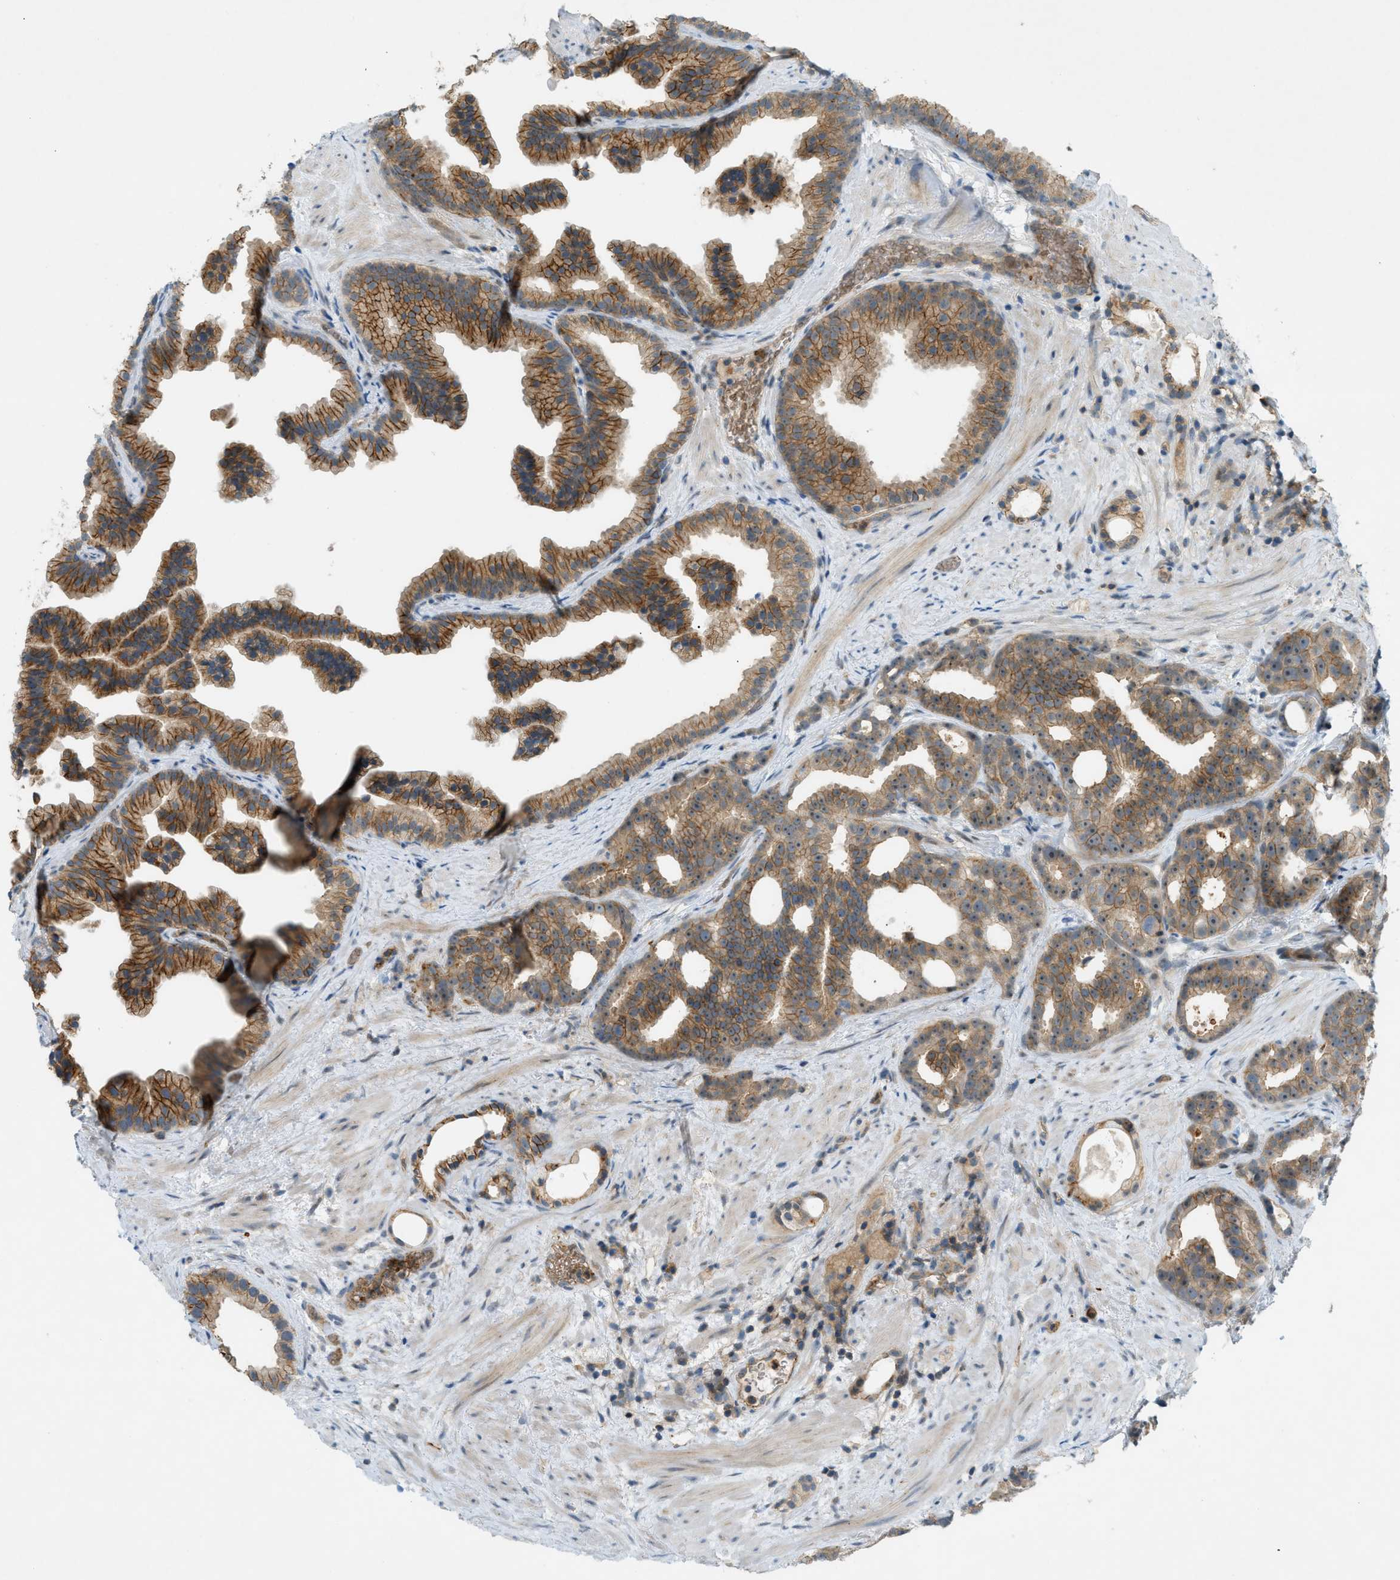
{"staining": {"intensity": "moderate", "quantity": ">75%", "location": "cytoplasmic/membranous"}, "tissue": "prostate cancer", "cell_type": "Tumor cells", "image_type": "cancer", "snomed": [{"axis": "morphology", "description": "Adenocarcinoma, Low grade"}, {"axis": "topography", "description": "Prostate"}], "caption": "Immunohistochemistry (IHC) staining of prostate cancer, which shows medium levels of moderate cytoplasmic/membranous expression in approximately >75% of tumor cells indicating moderate cytoplasmic/membranous protein positivity. The staining was performed using DAB (3,3'-diaminobenzidine) (brown) for protein detection and nuclei were counterstained in hematoxylin (blue).", "gene": "GRK6", "patient": {"sex": "male", "age": 89}}